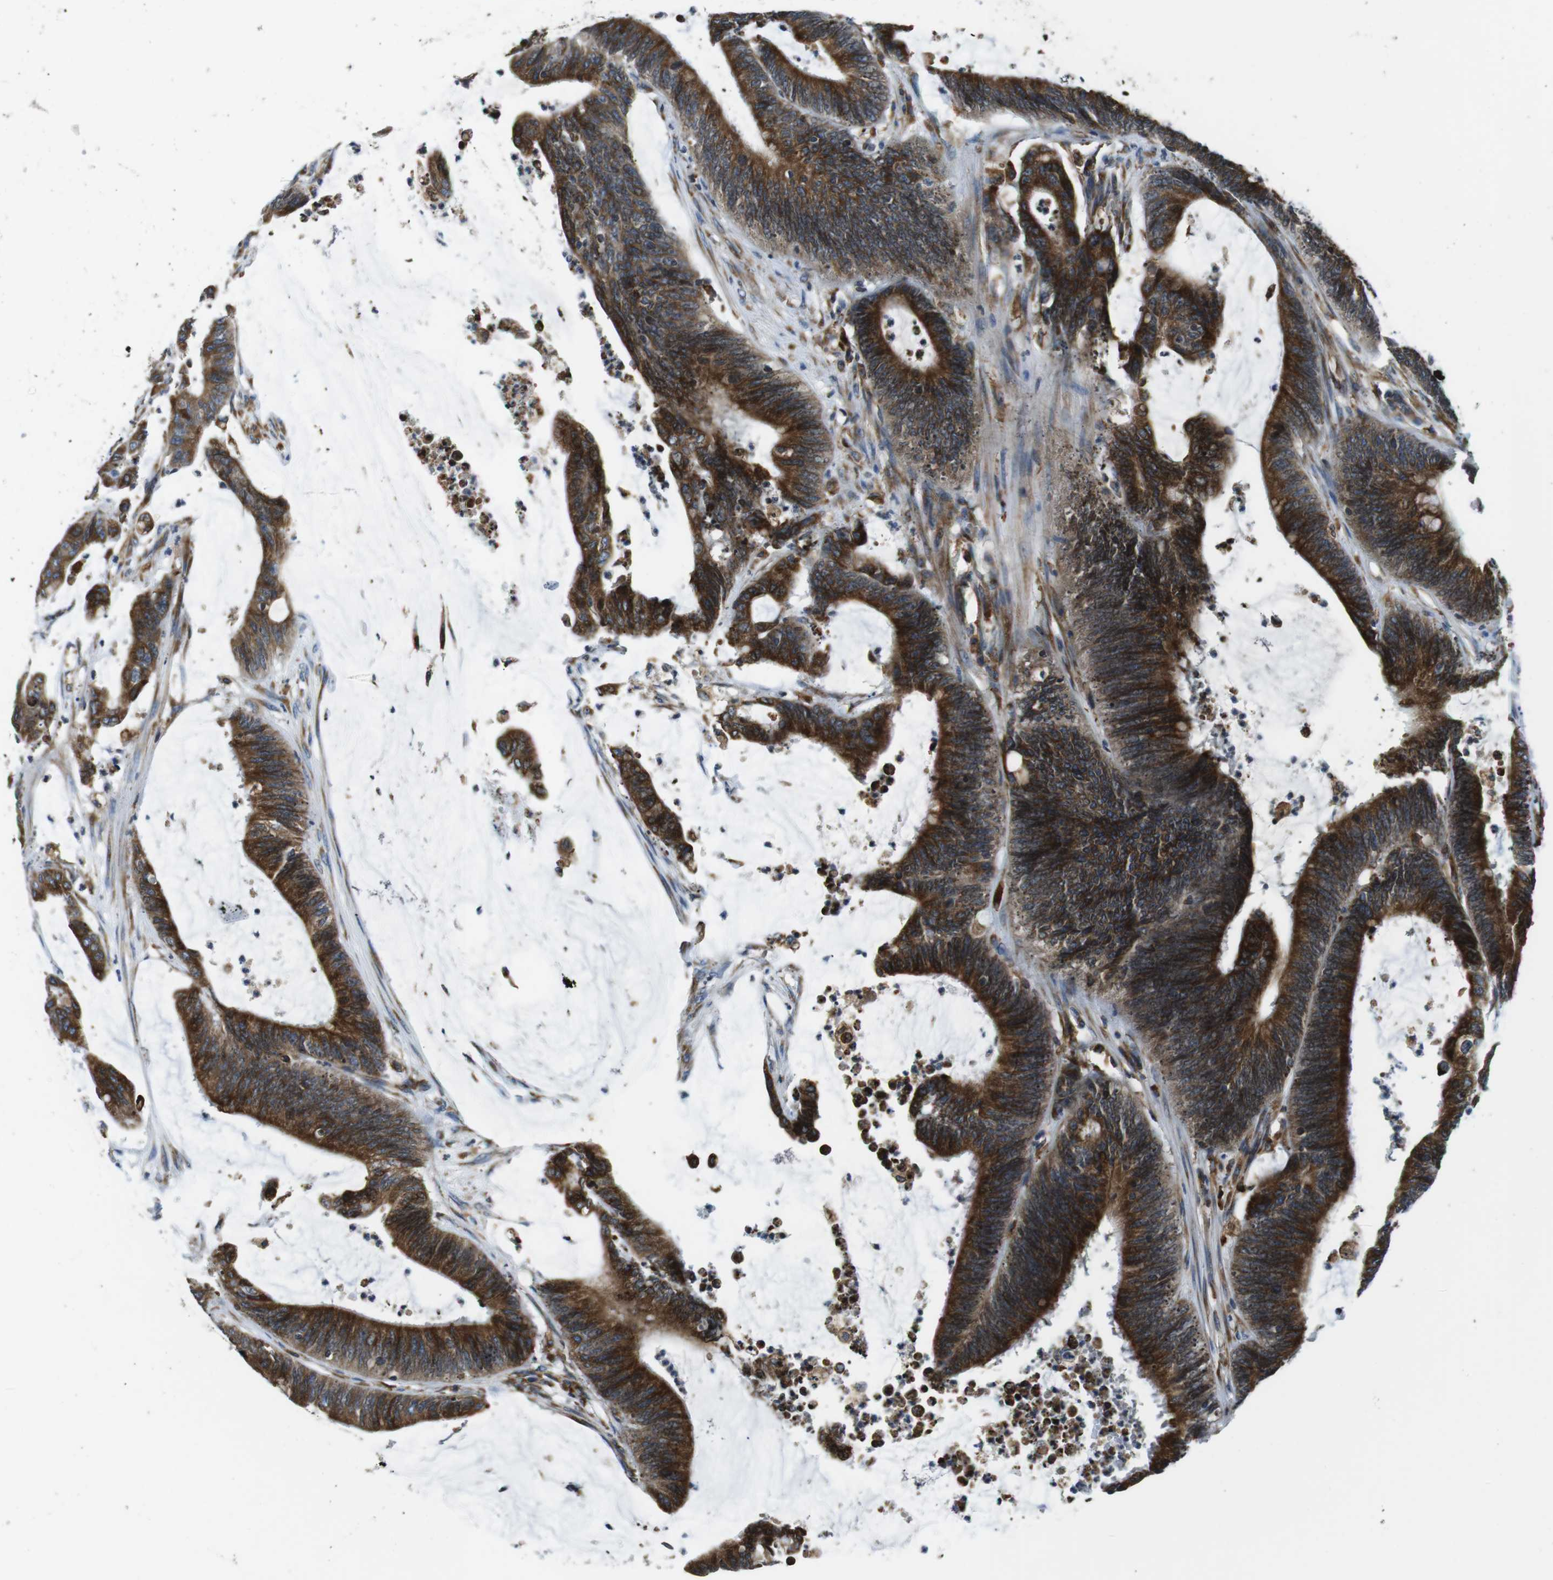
{"staining": {"intensity": "strong", "quantity": ">75%", "location": "cytoplasmic/membranous"}, "tissue": "colorectal cancer", "cell_type": "Tumor cells", "image_type": "cancer", "snomed": [{"axis": "morphology", "description": "Adenocarcinoma, NOS"}, {"axis": "topography", "description": "Rectum"}], "caption": "Tumor cells demonstrate strong cytoplasmic/membranous staining in about >75% of cells in colorectal cancer (adenocarcinoma).", "gene": "UGGT1", "patient": {"sex": "female", "age": 66}}